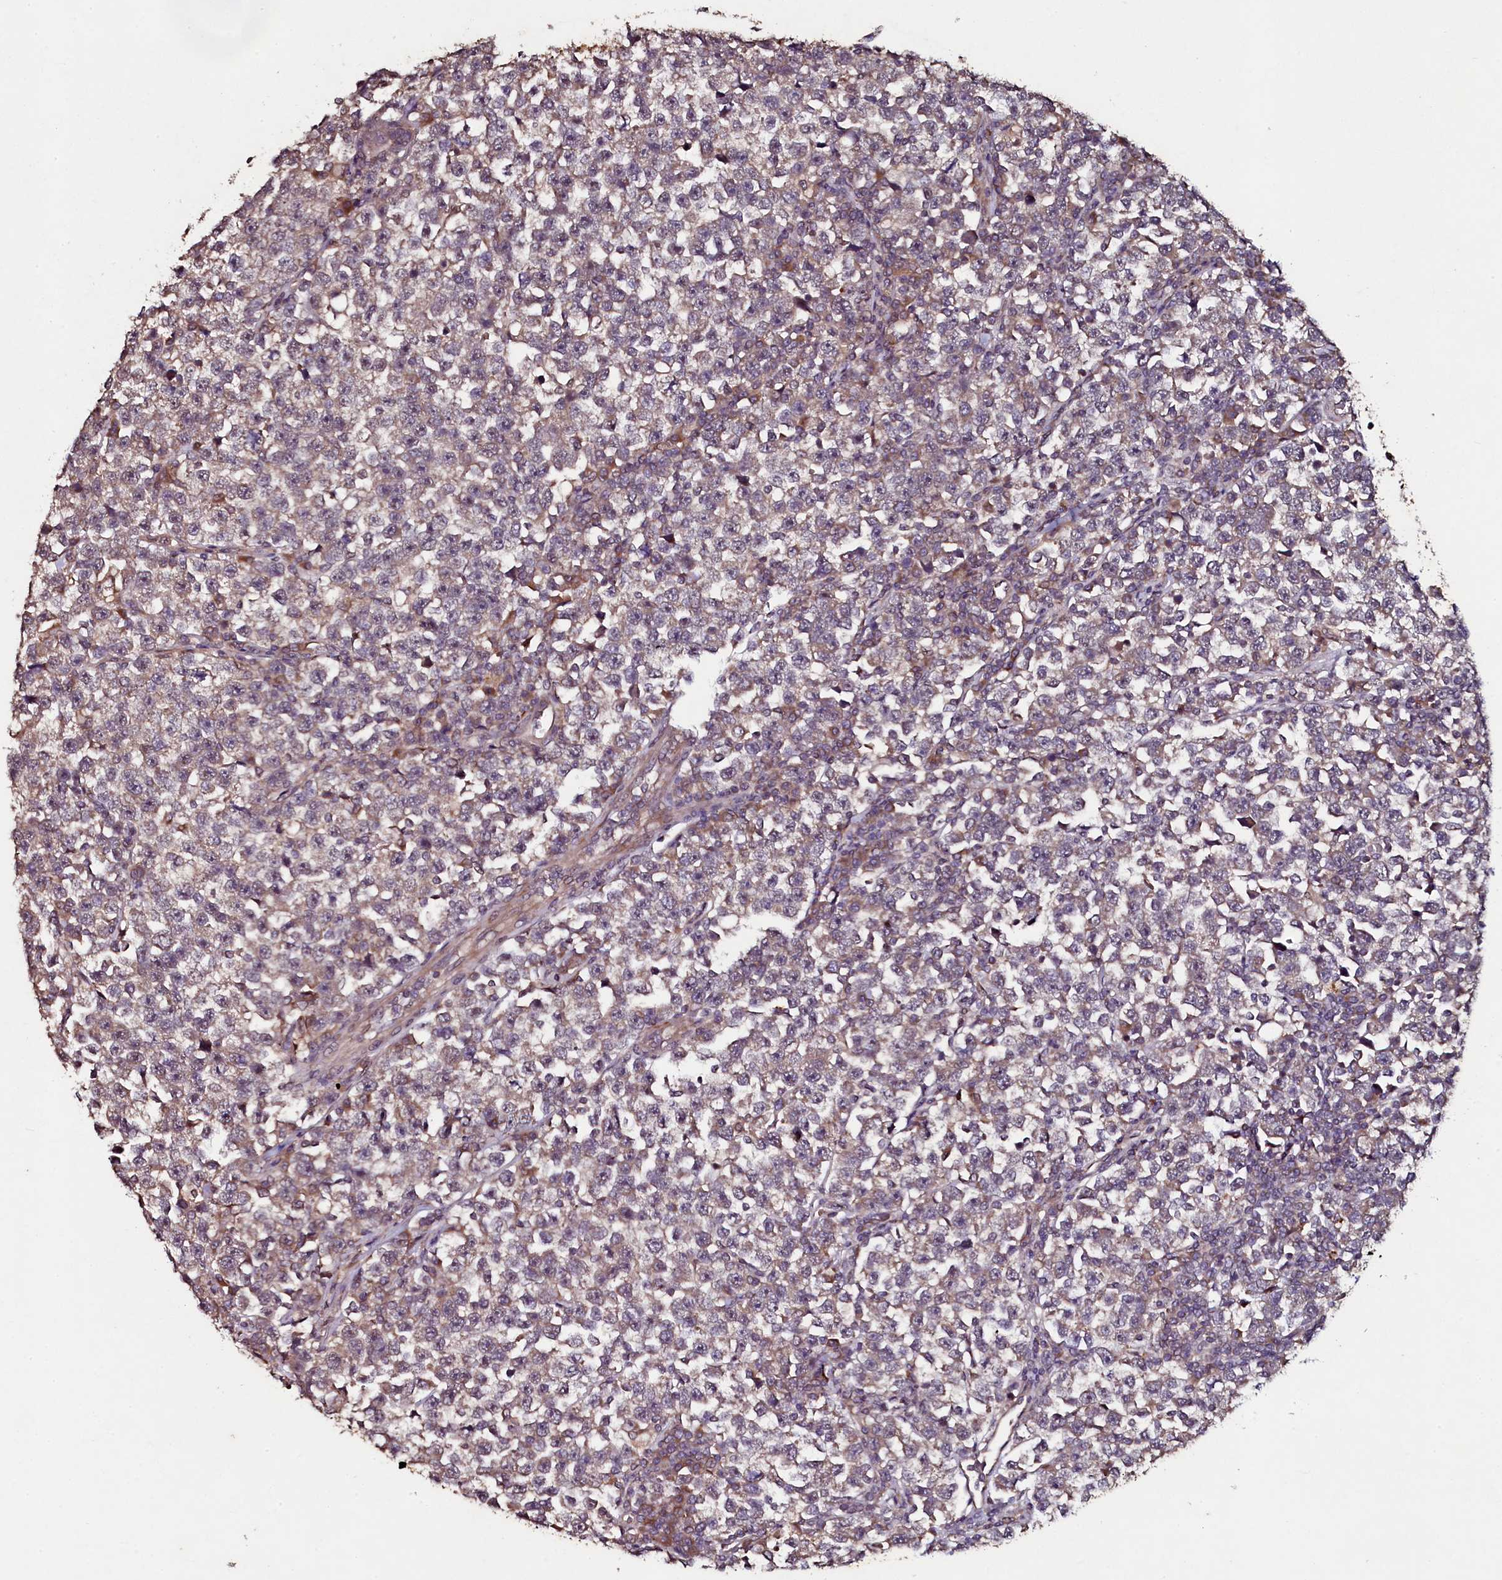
{"staining": {"intensity": "weak", "quantity": "25%-75%", "location": "cytoplasmic/membranous"}, "tissue": "testis cancer", "cell_type": "Tumor cells", "image_type": "cancer", "snomed": [{"axis": "morphology", "description": "Normal tissue, NOS"}, {"axis": "morphology", "description": "Seminoma, NOS"}, {"axis": "topography", "description": "Testis"}], "caption": "This is an image of IHC staining of testis cancer (seminoma), which shows weak expression in the cytoplasmic/membranous of tumor cells.", "gene": "SEC24C", "patient": {"sex": "male", "age": 43}}